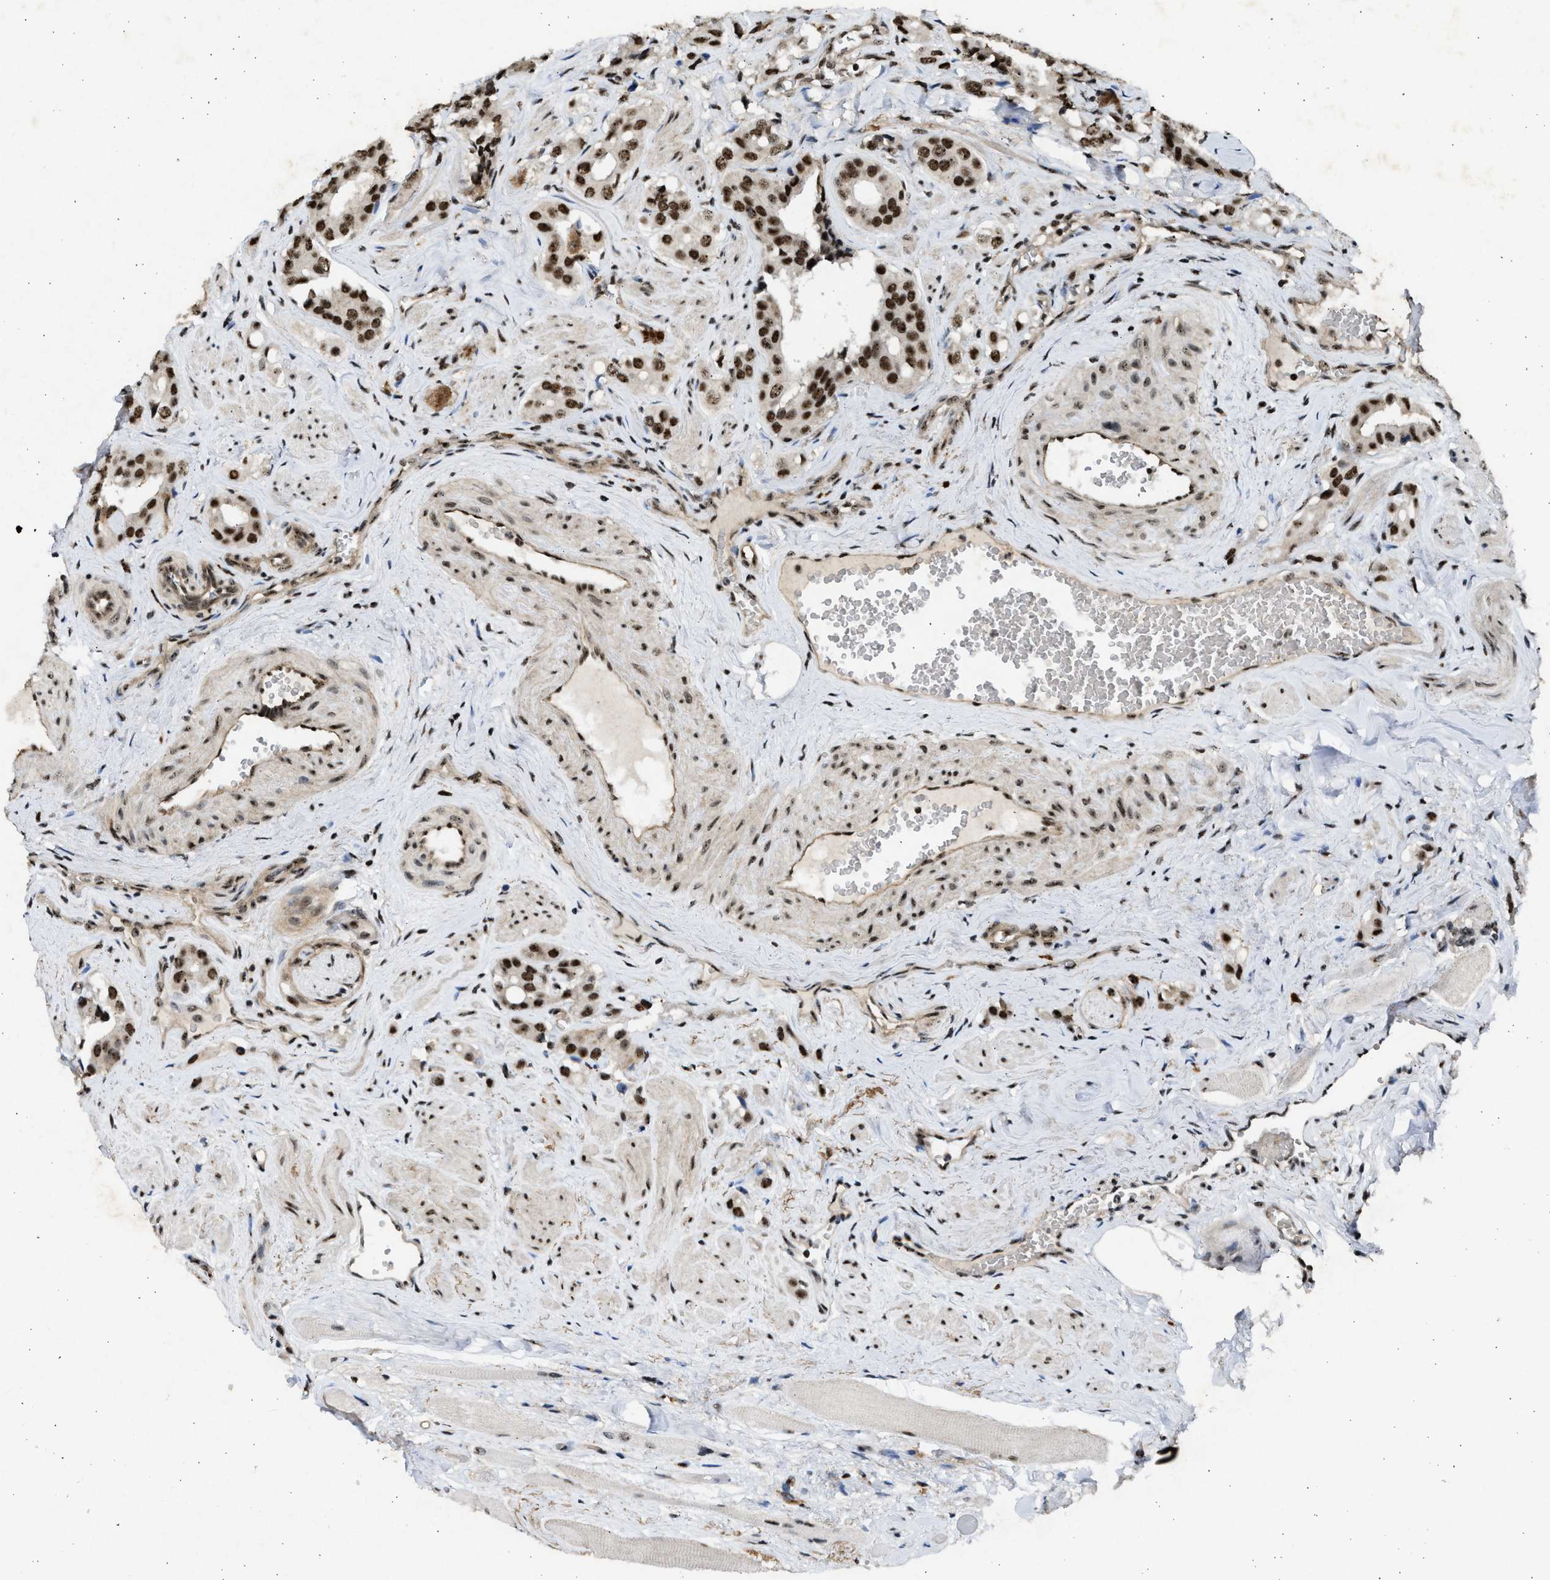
{"staining": {"intensity": "strong", "quantity": ">75%", "location": "nuclear"}, "tissue": "prostate cancer", "cell_type": "Tumor cells", "image_type": "cancer", "snomed": [{"axis": "morphology", "description": "Adenocarcinoma, High grade"}, {"axis": "topography", "description": "Prostate"}], "caption": "There is high levels of strong nuclear expression in tumor cells of prostate cancer, as demonstrated by immunohistochemical staining (brown color).", "gene": "TFDP2", "patient": {"sex": "male", "age": 52}}